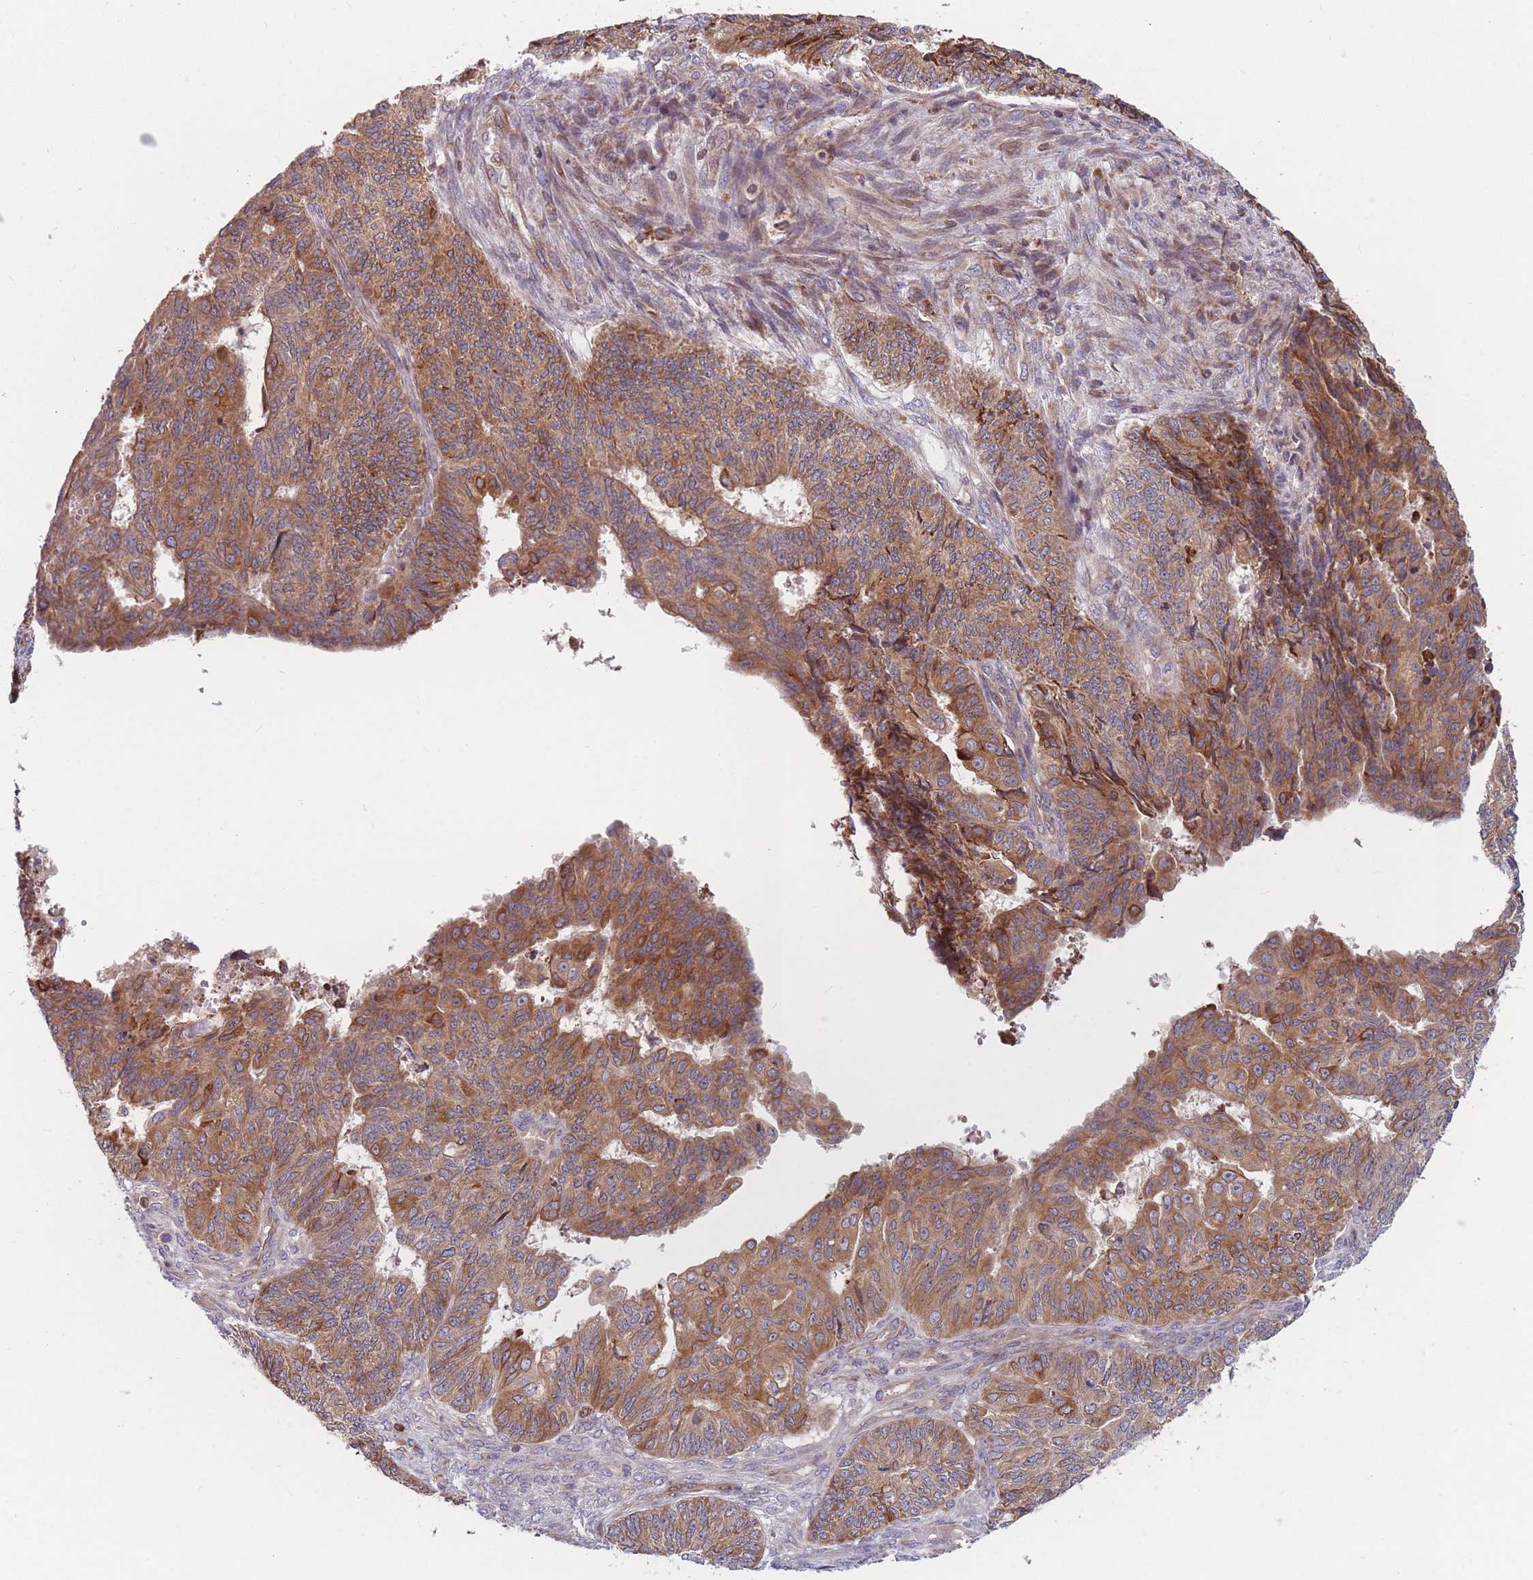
{"staining": {"intensity": "moderate", "quantity": ">75%", "location": "cytoplasmic/membranous"}, "tissue": "endometrial cancer", "cell_type": "Tumor cells", "image_type": "cancer", "snomed": [{"axis": "morphology", "description": "Adenocarcinoma, NOS"}, {"axis": "topography", "description": "Endometrium"}], "caption": "Endometrial adenocarcinoma stained for a protein demonstrates moderate cytoplasmic/membranous positivity in tumor cells.", "gene": "TMEM131L", "patient": {"sex": "female", "age": 32}}